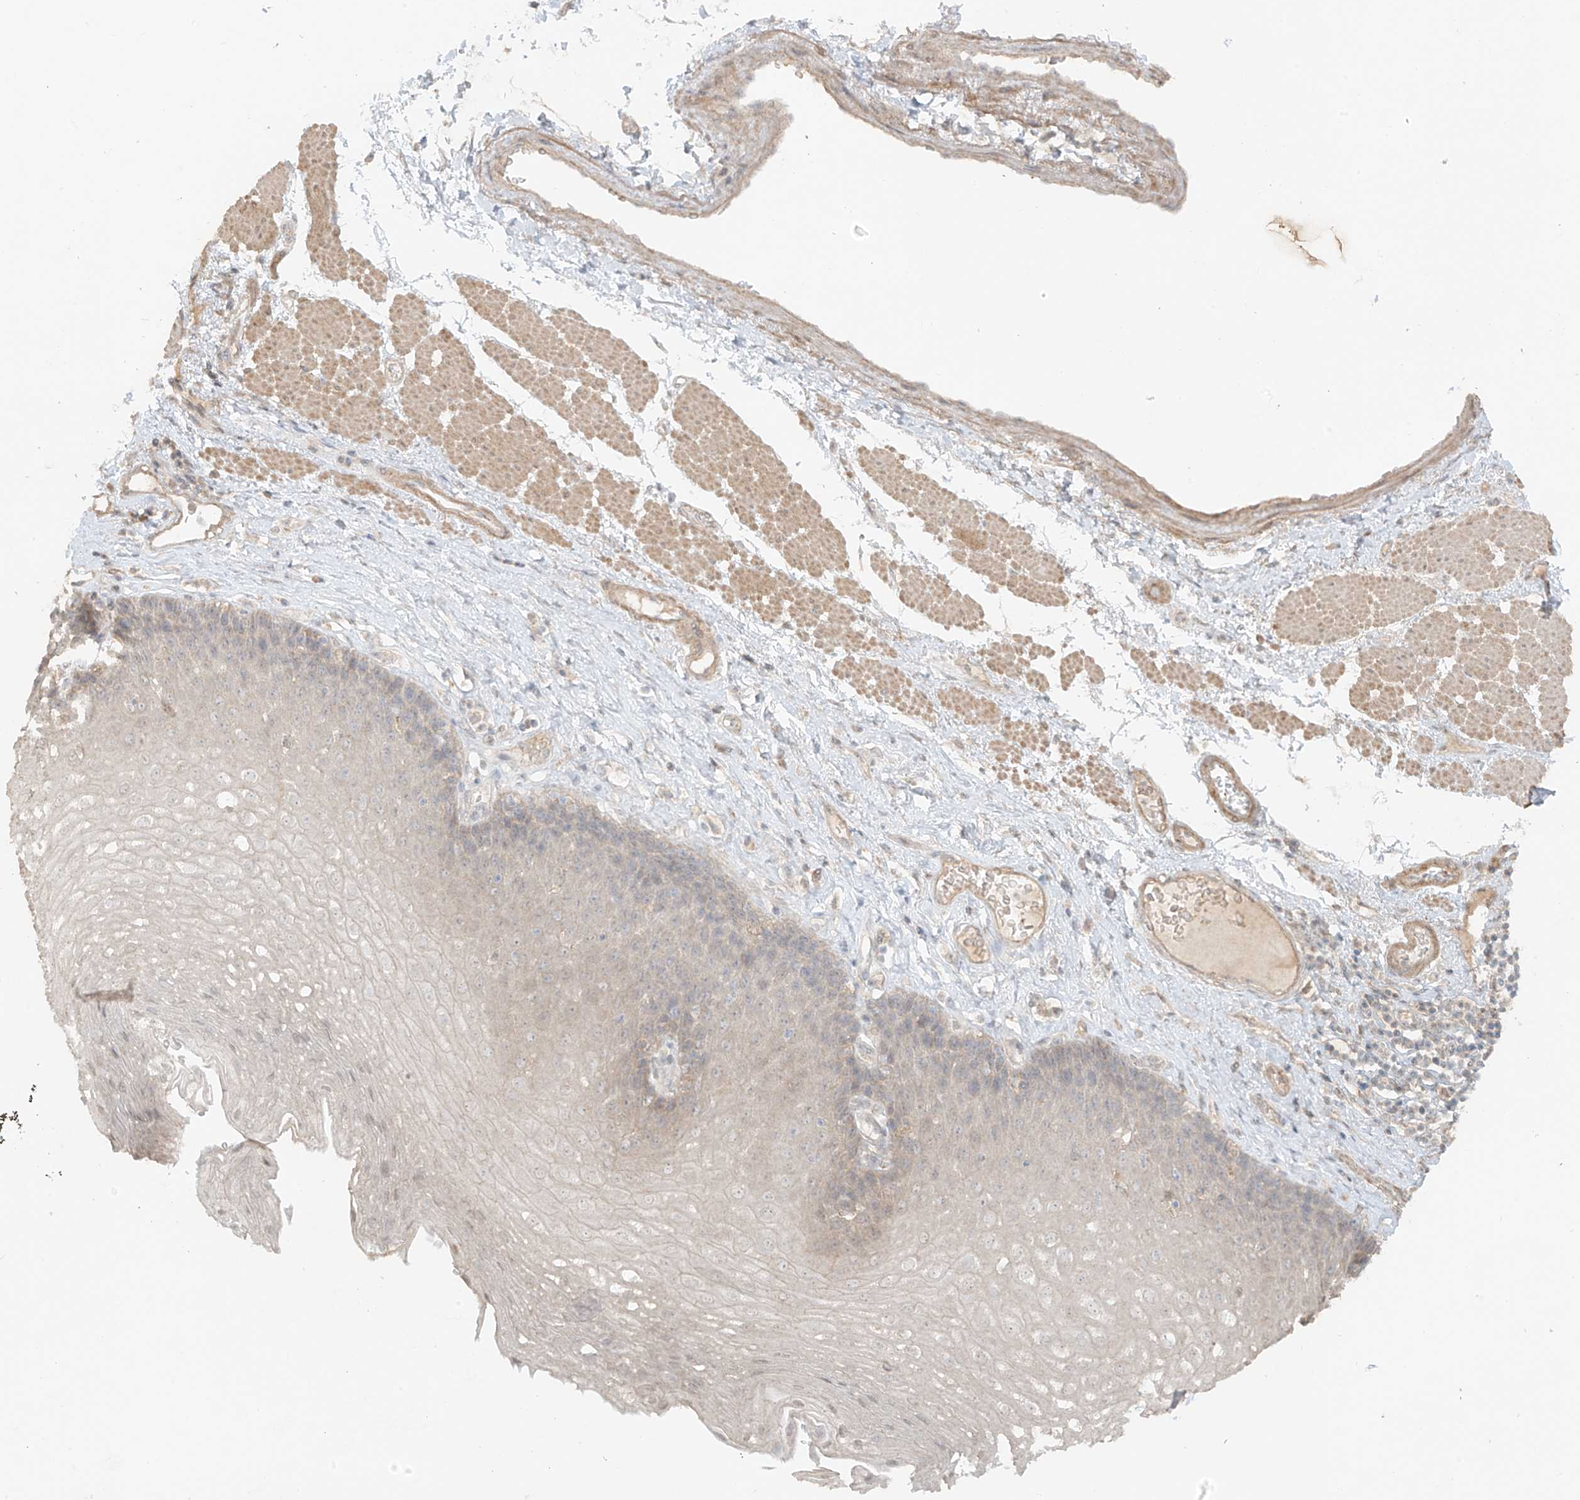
{"staining": {"intensity": "weak", "quantity": "<25%", "location": "cytoplasmic/membranous"}, "tissue": "esophagus", "cell_type": "Squamous epithelial cells", "image_type": "normal", "snomed": [{"axis": "morphology", "description": "Normal tissue, NOS"}, {"axis": "topography", "description": "Esophagus"}], "caption": "The immunohistochemistry image has no significant expression in squamous epithelial cells of esophagus. (Immunohistochemistry (ihc), brightfield microscopy, high magnification).", "gene": "ABCD1", "patient": {"sex": "female", "age": 66}}